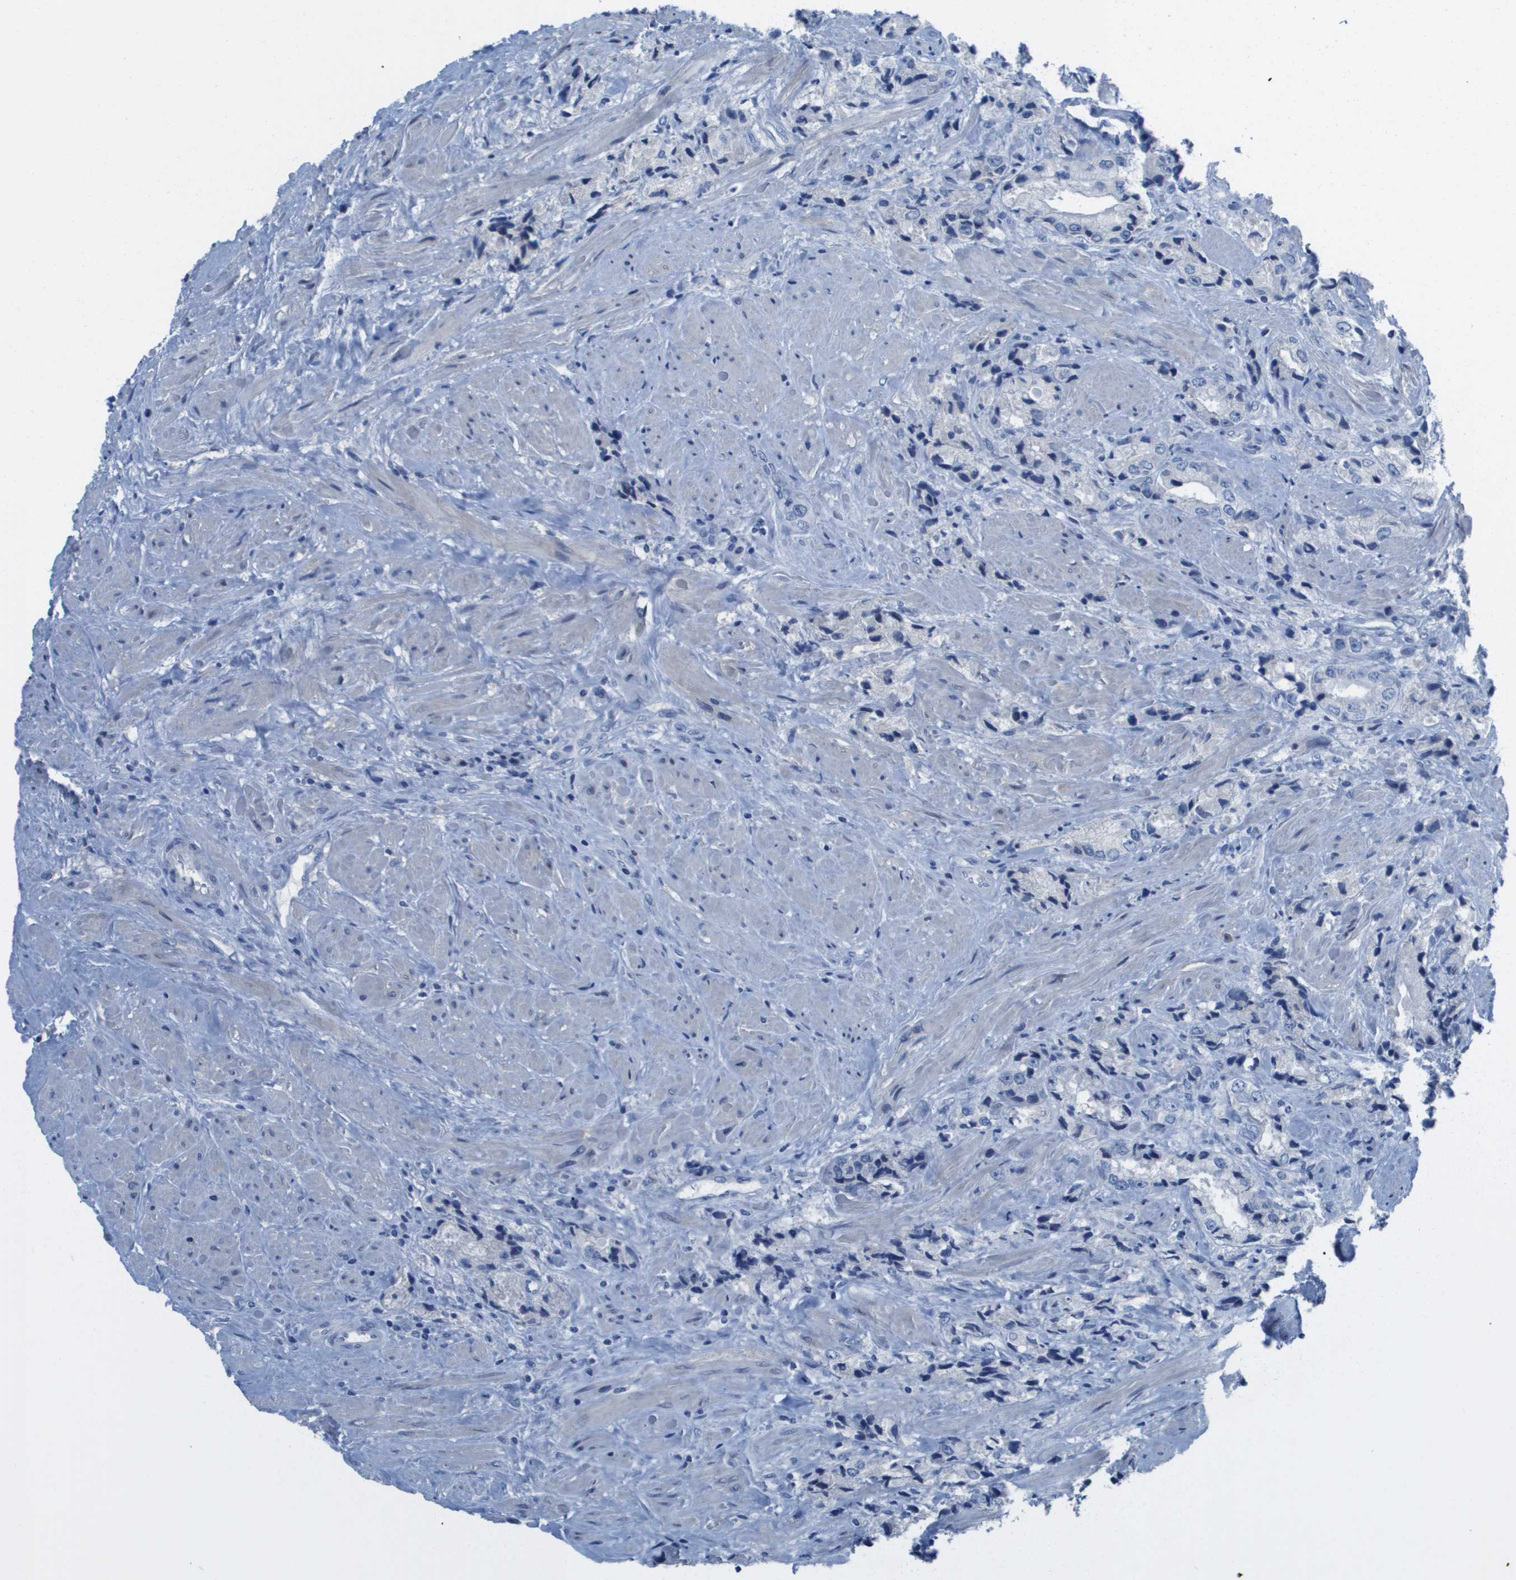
{"staining": {"intensity": "negative", "quantity": "none", "location": "none"}, "tissue": "prostate cancer", "cell_type": "Tumor cells", "image_type": "cancer", "snomed": [{"axis": "morphology", "description": "Adenocarcinoma, High grade"}, {"axis": "topography", "description": "Prostate"}], "caption": "The photomicrograph displays no staining of tumor cells in prostate cancer (high-grade adenocarcinoma). (DAB (3,3'-diaminobenzidine) immunohistochemistry with hematoxylin counter stain).", "gene": "NCS1", "patient": {"sex": "male", "age": 61}}